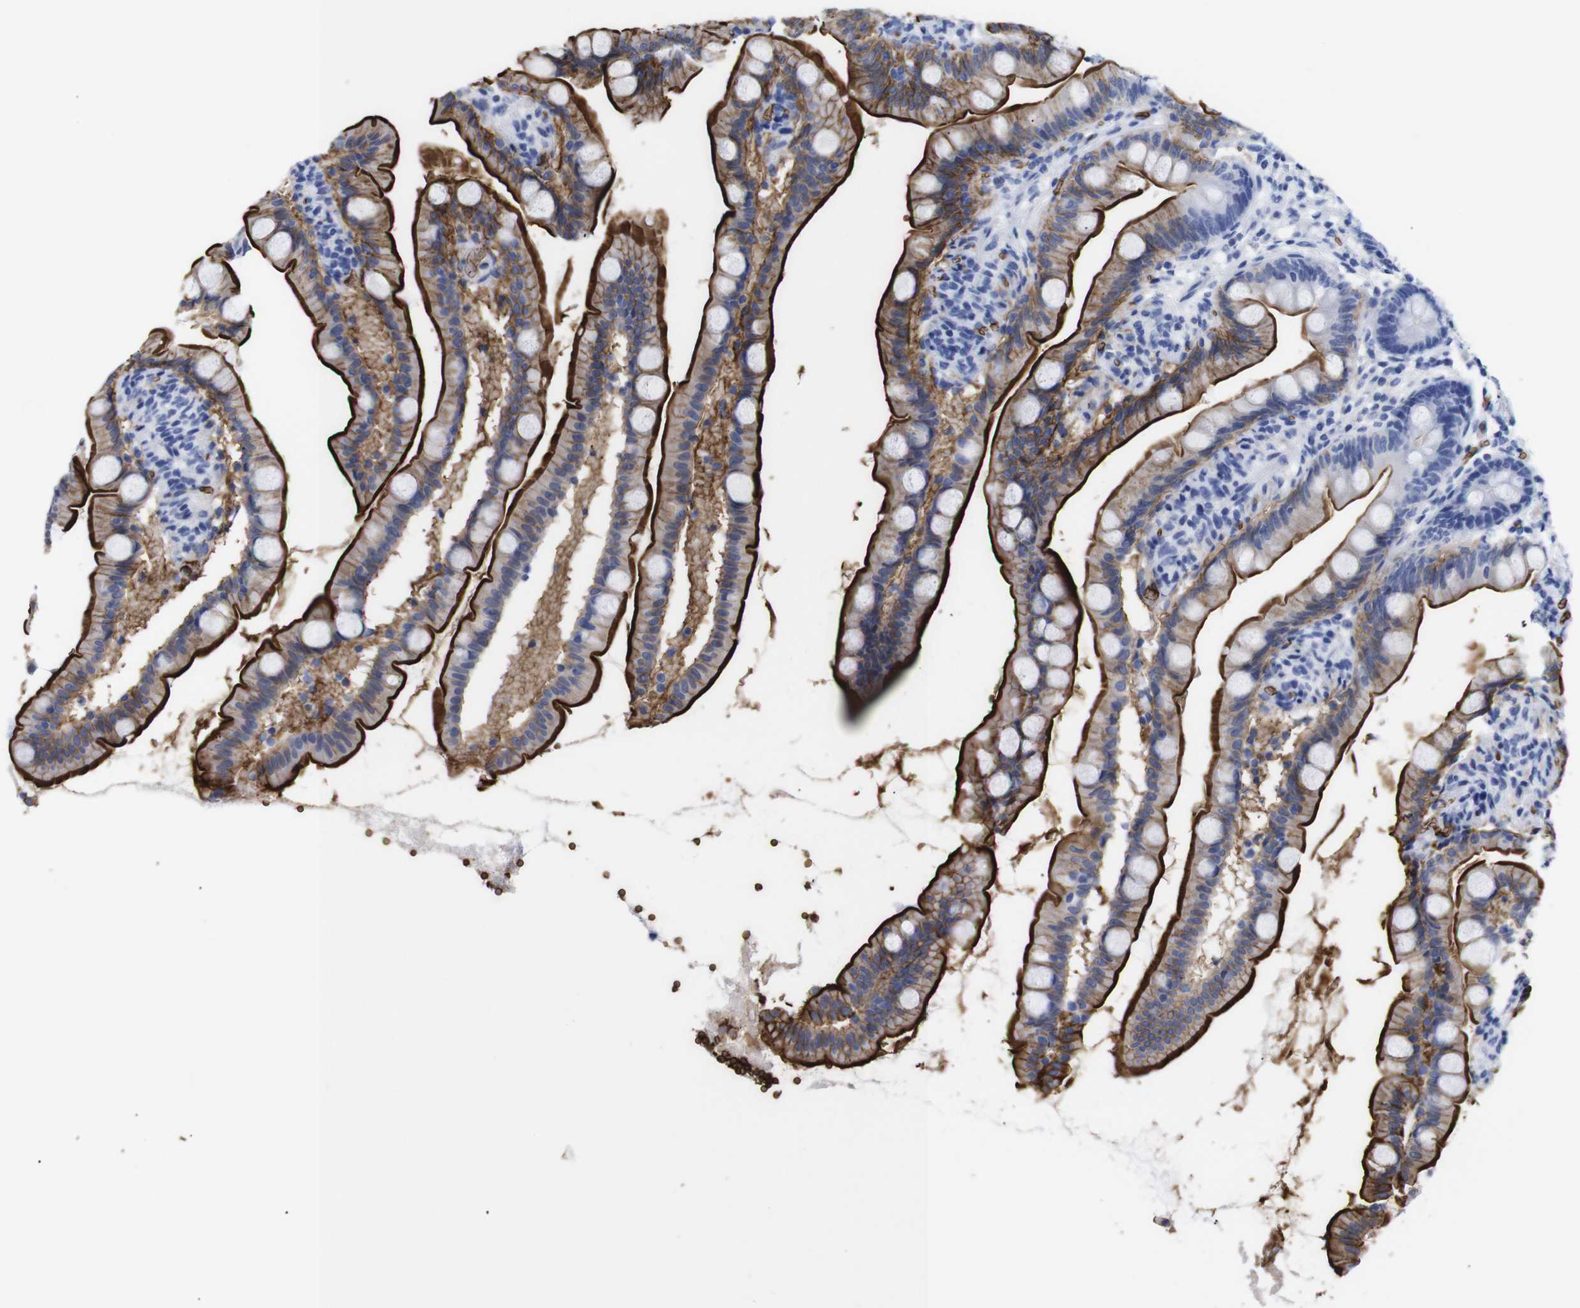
{"staining": {"intensity": "strong", "quantity": ">75%", "location": "cytoplasmic/membranous"}, "tissue": "small intestine", "cell_type": "Glandular cells", "image_type": "normal", "snomed": [{"axis": "morphology", "description": "Normal tissue, NOS"}, {"axis": "topography", "description": "Small intestine"}], "caption": "The micrograph demonstrates immunohistochemical staining of unremarkable small intestine. There is strong cytoplasmic/membranous expression is appreciated in approximately >75% of glandular cells. The protein is shown in brown color, while the nuclei are stained blue.", "gene": "S1PR2", "patient": {"sex": "female", "age": 56}}